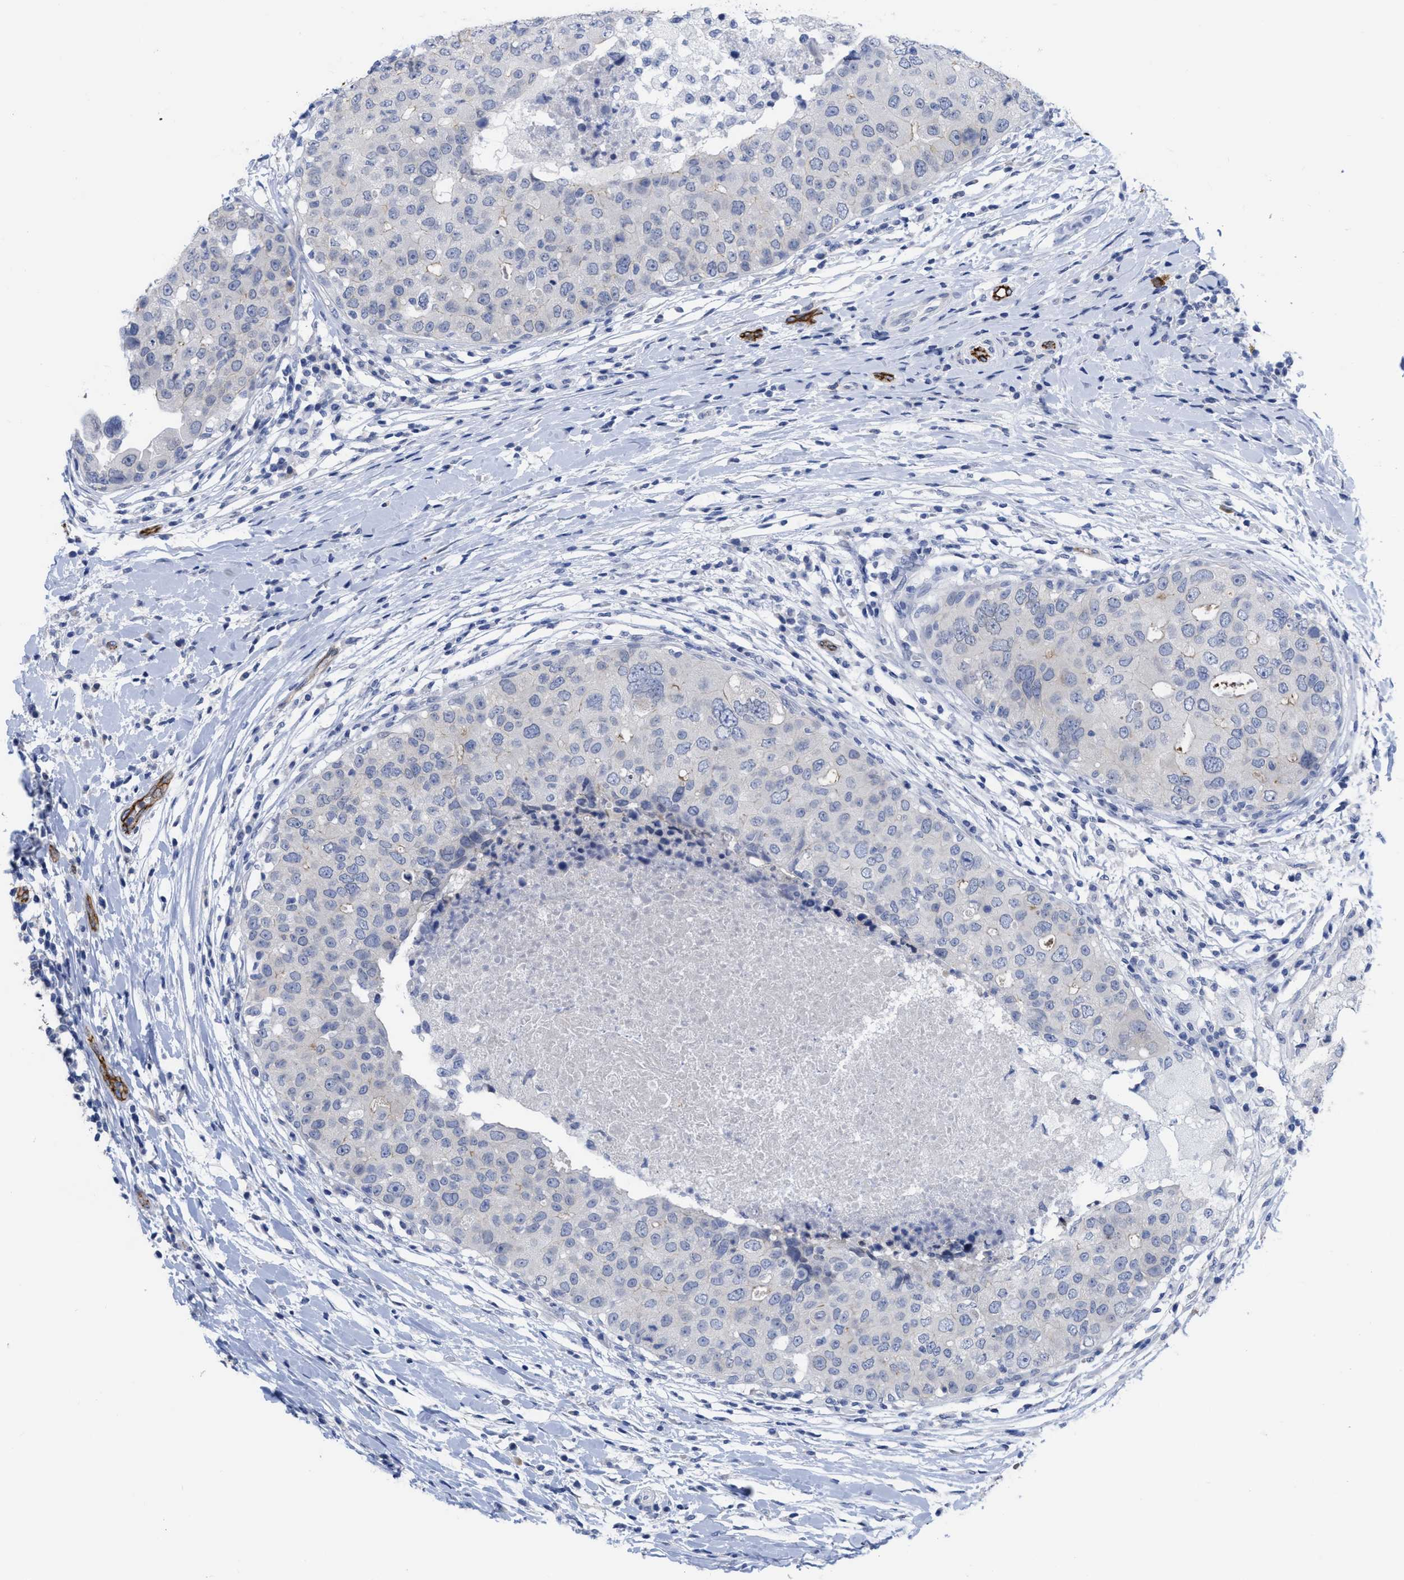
{"staining": {"intensity": "negative", "quantity": "none", "location": "none"}, "tissue": "breast cancer", "cell_type": "Tumor cells", "image_type": "cancer", "snomed": [{"axis": "morphology", "description": "Duct carcinoma"}, {"axis": "topography", "description": "Breast"}], "caption": "Immunohistochemical staining of human breast invasive ductal carcinoma reveals no significant expression in tumor cells. (Stains: DAB (3,3'-diaminobenzidine) immunohistochemistry (IHC) with hematoxylin counter stain, Microscopy: brightfield microscopy at high magnification).", "gene": "ACKR1", "patient": {"sex": "female", "age": 27}}